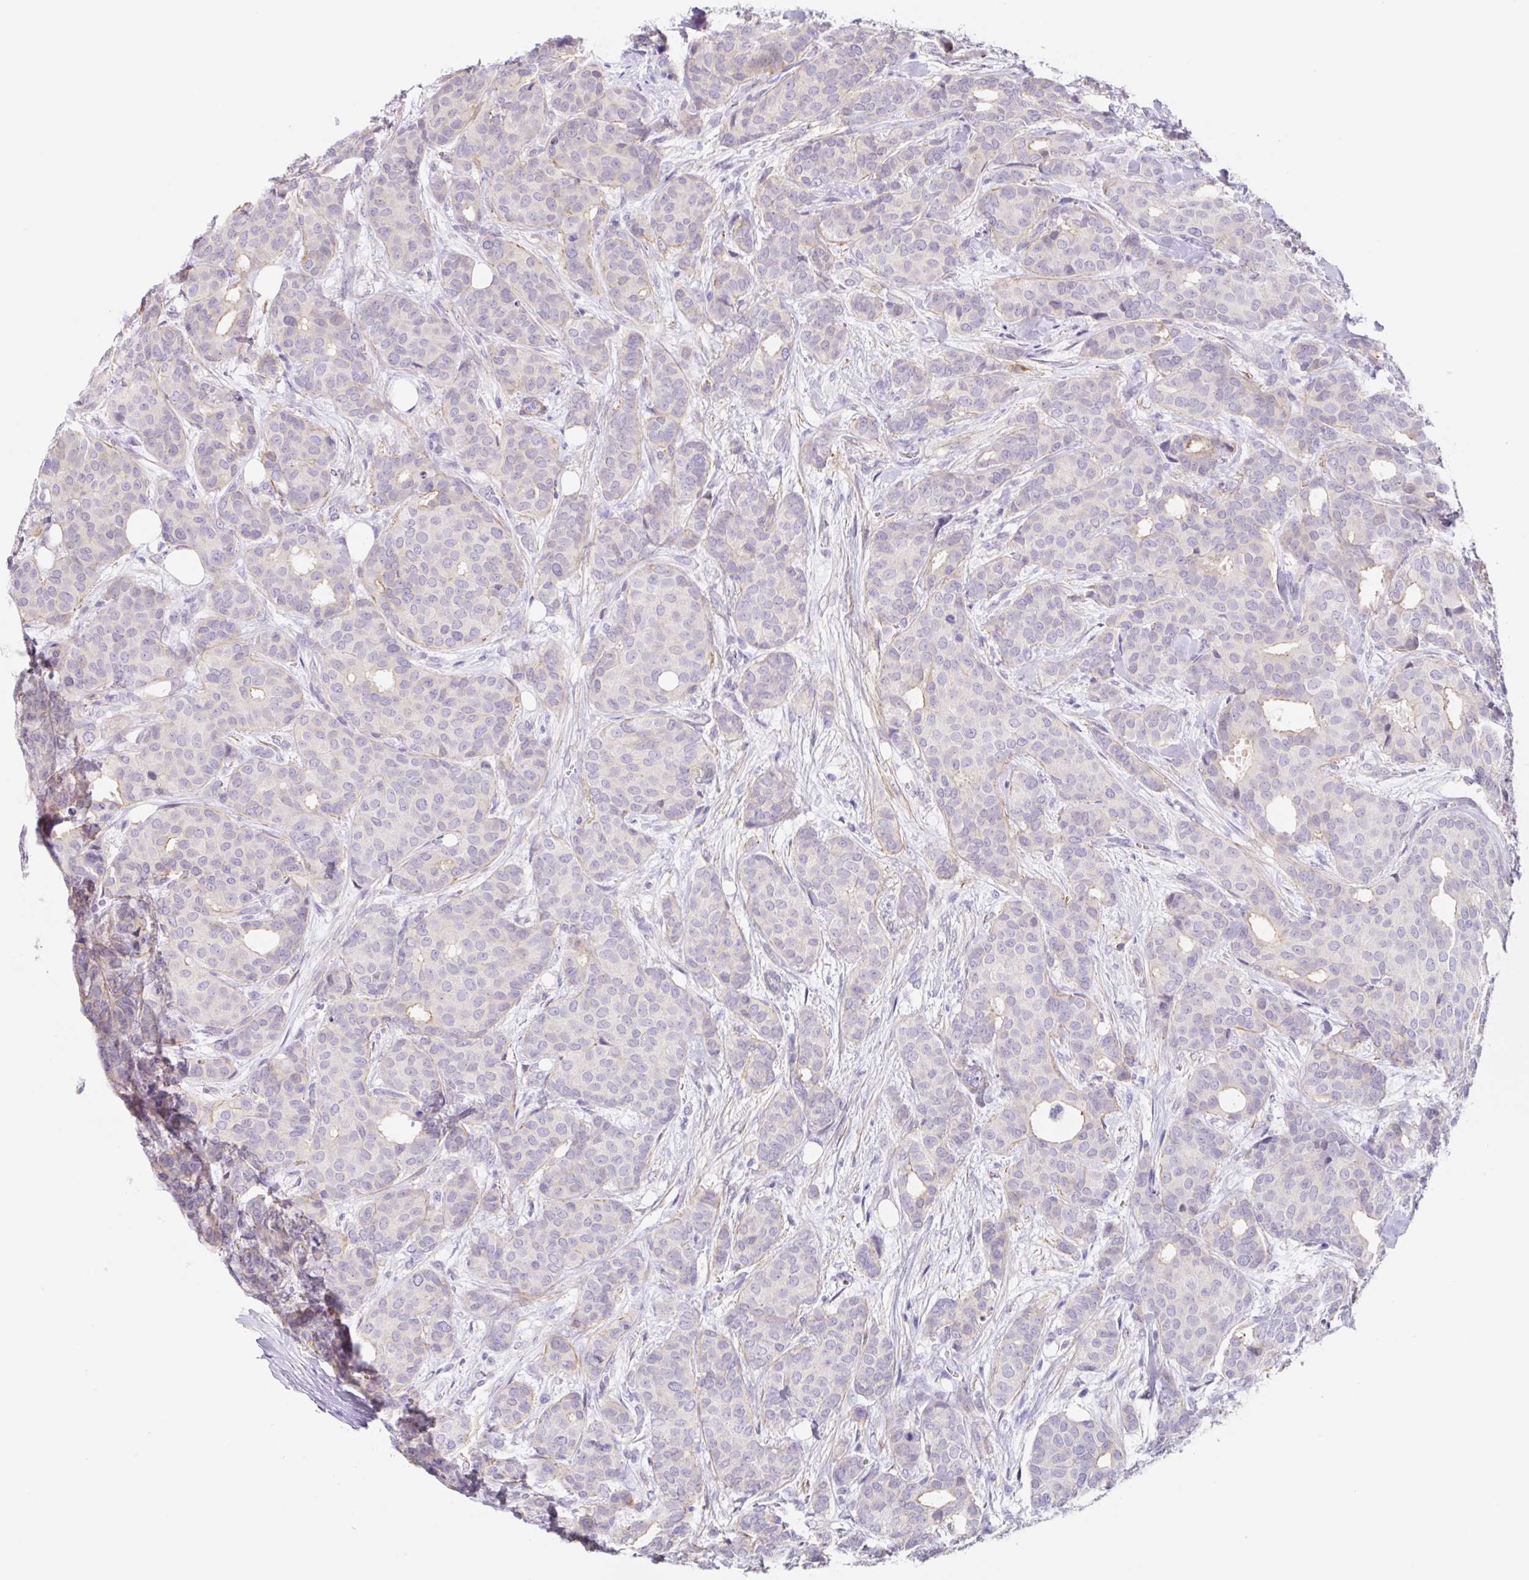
{"staining": {"intensity": "negative", "quantity": "none", "location": "none"}, "tissue": "breast cancer", "cell_type": "Tumor cells", "image_type": "cancer", "snomed": [{"axis": "morphology", "description": "Duct carcinoma"}, {"axis": "topography", "description": "Breast"}], "caption": "A histopathology image of breast invasive ductal carcinoma stained for a protein reveals no brown staining in tumor cells.", "gene": "DCAF17", "patient": {"sex": "female", "age": 70}}